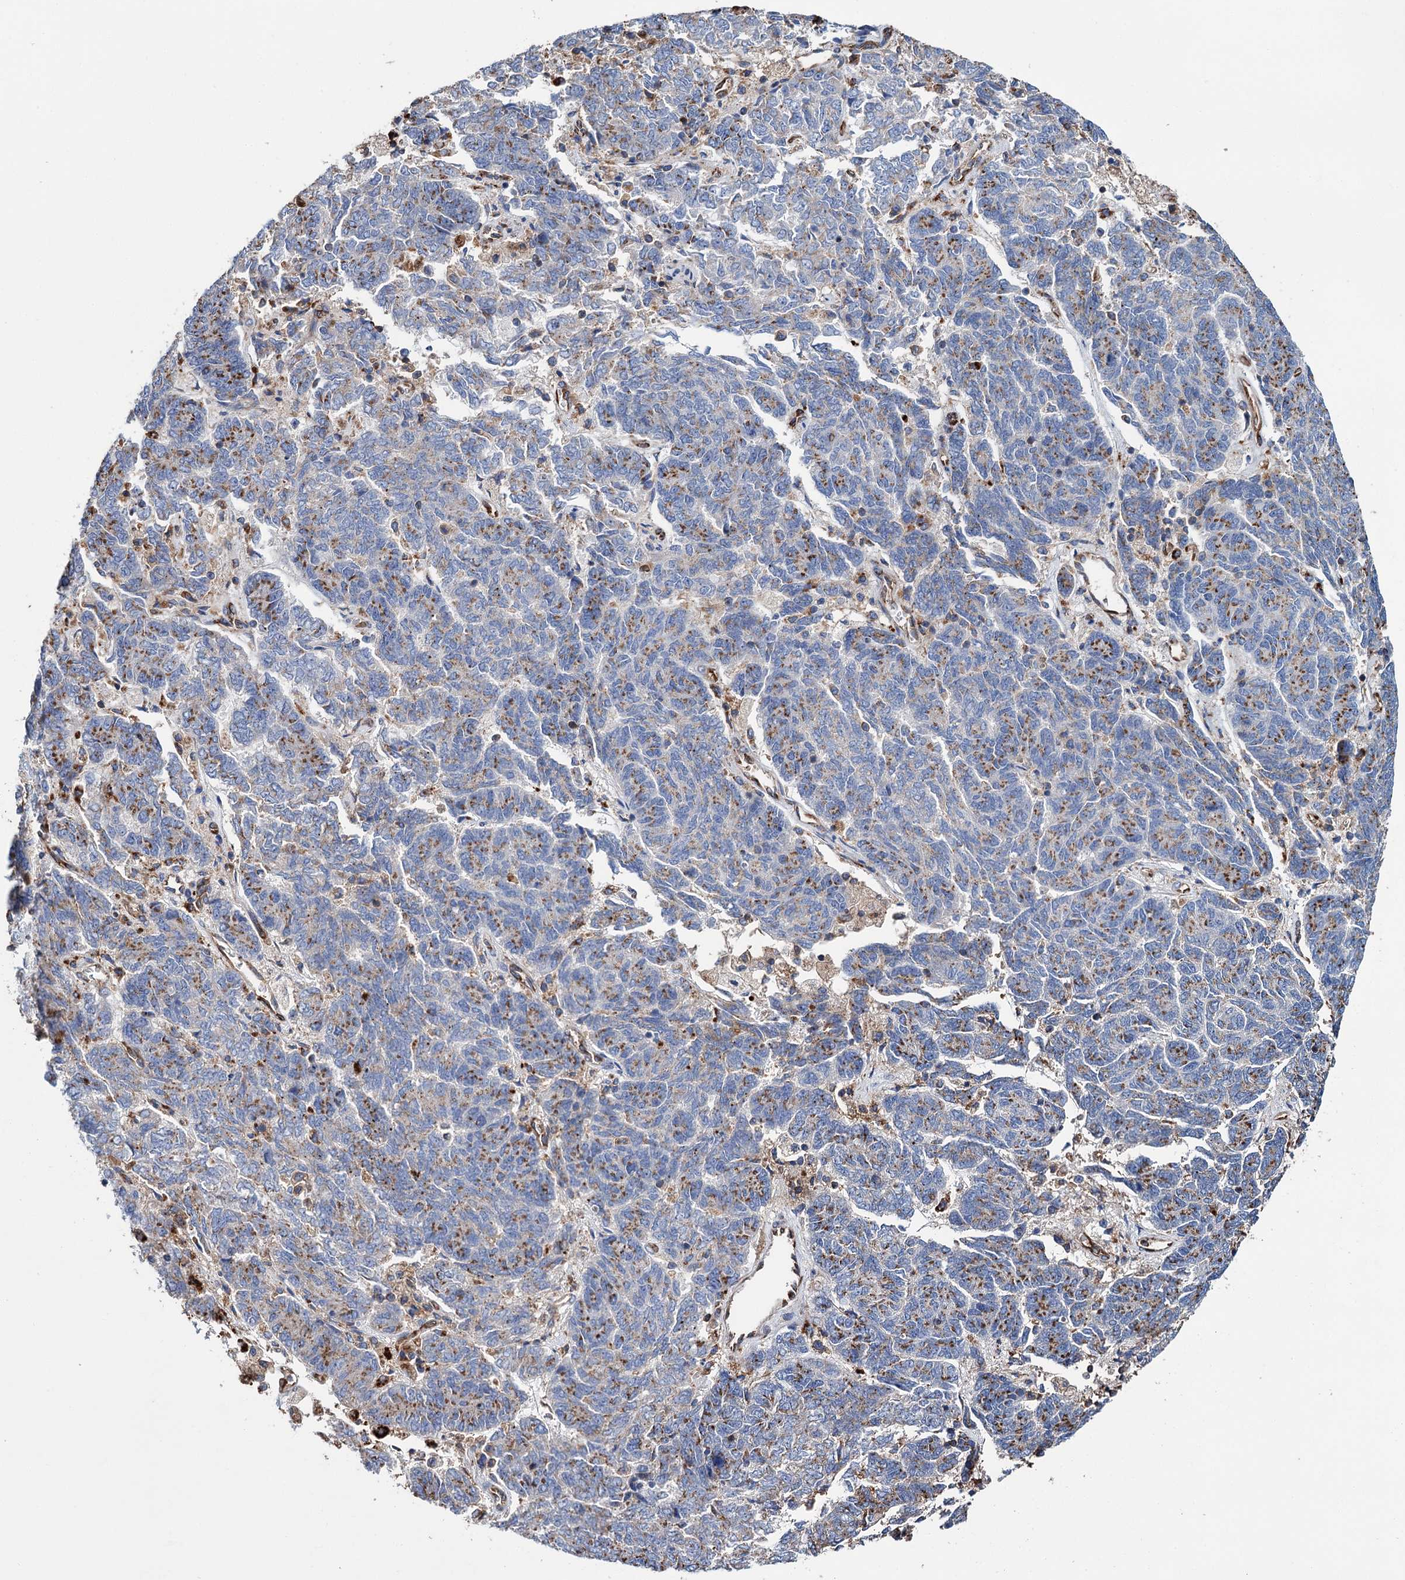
{"staining": {"intensity": "moderate", "quantity": "25%-75%", "location": "cytoplasmic/membranous"}, "tissue": "endometrial cancer", "cell_type": "Tumor cells", "image_type": "cancer", "snomed": [{"axis": "morphology", "description": "Adenocarcinoma, NOS"}, {"axis": "topography", "description": "Endometrium"}], "caption": "Brown immunohistochemical staining in human endometrial cancer displays moderate cytoplasmic/membranous positivity in about 25%-75% of tumor cells.", "gene": "SCPEP1", "patient": {"sex": "female", "age": 80}}